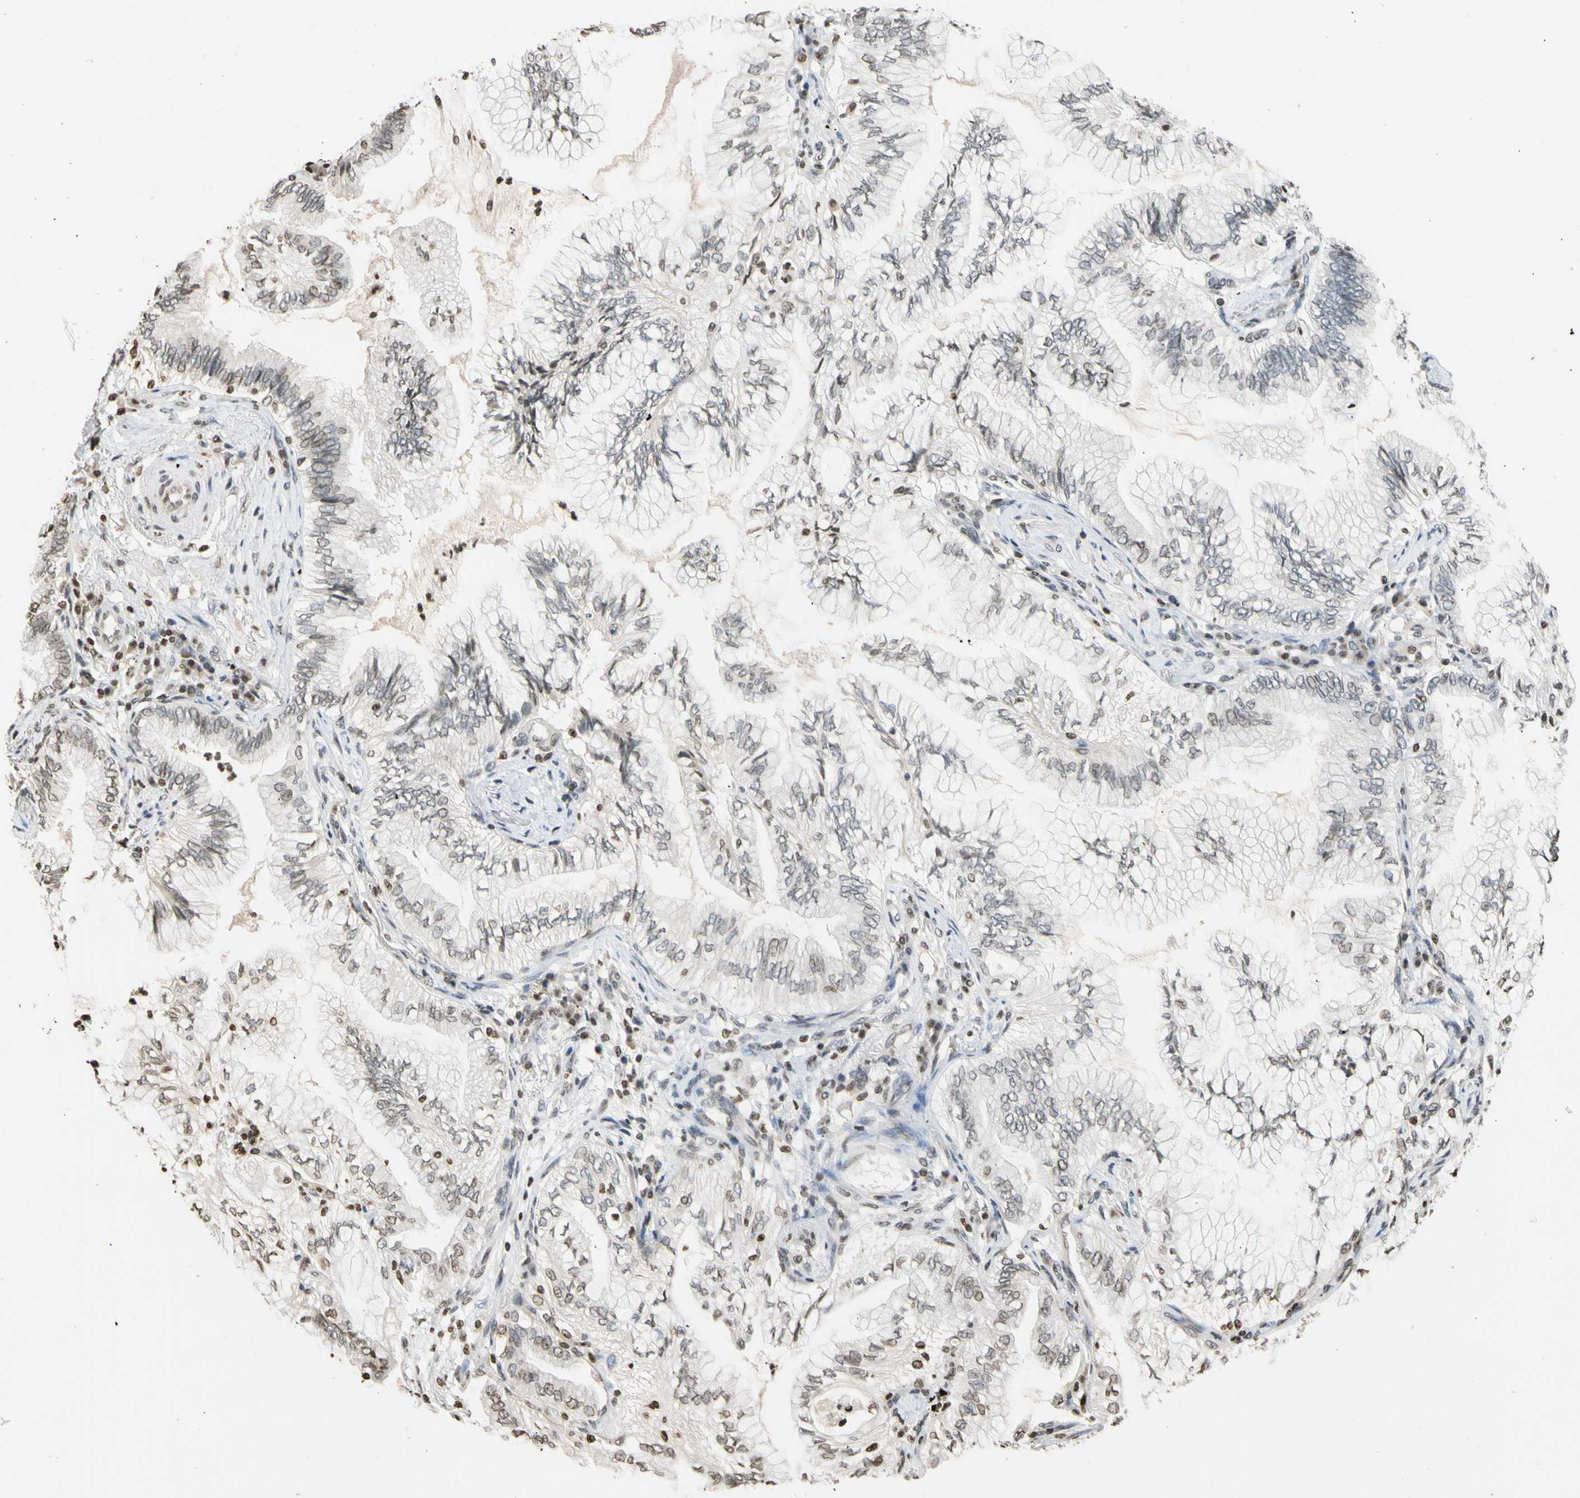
{"staining": {"intensity": "negative", "quantity": "none", "location": "none"}, "tissue": "lung cancer", "cell_type": "Tumor cells", "image_type": "cancer", "snomed": [{"axis": "morphology", "description": "Normal tissue, NOS"}, {"axis": "morphology", "description": "Adenocarcinoma, NOS"}, {"axis": "topography", "description": "Bronchus"}, {"axis": "topography", "description": "Lung"}], "caption": "An immunohistochemistry (IHC) image of adenocarcinoma (lung) is shown. There is no staining in tumor cells of adenocarcinoma (lung).", "gene": "GPX4", "patient": {"sex": "female", "age": 70}}